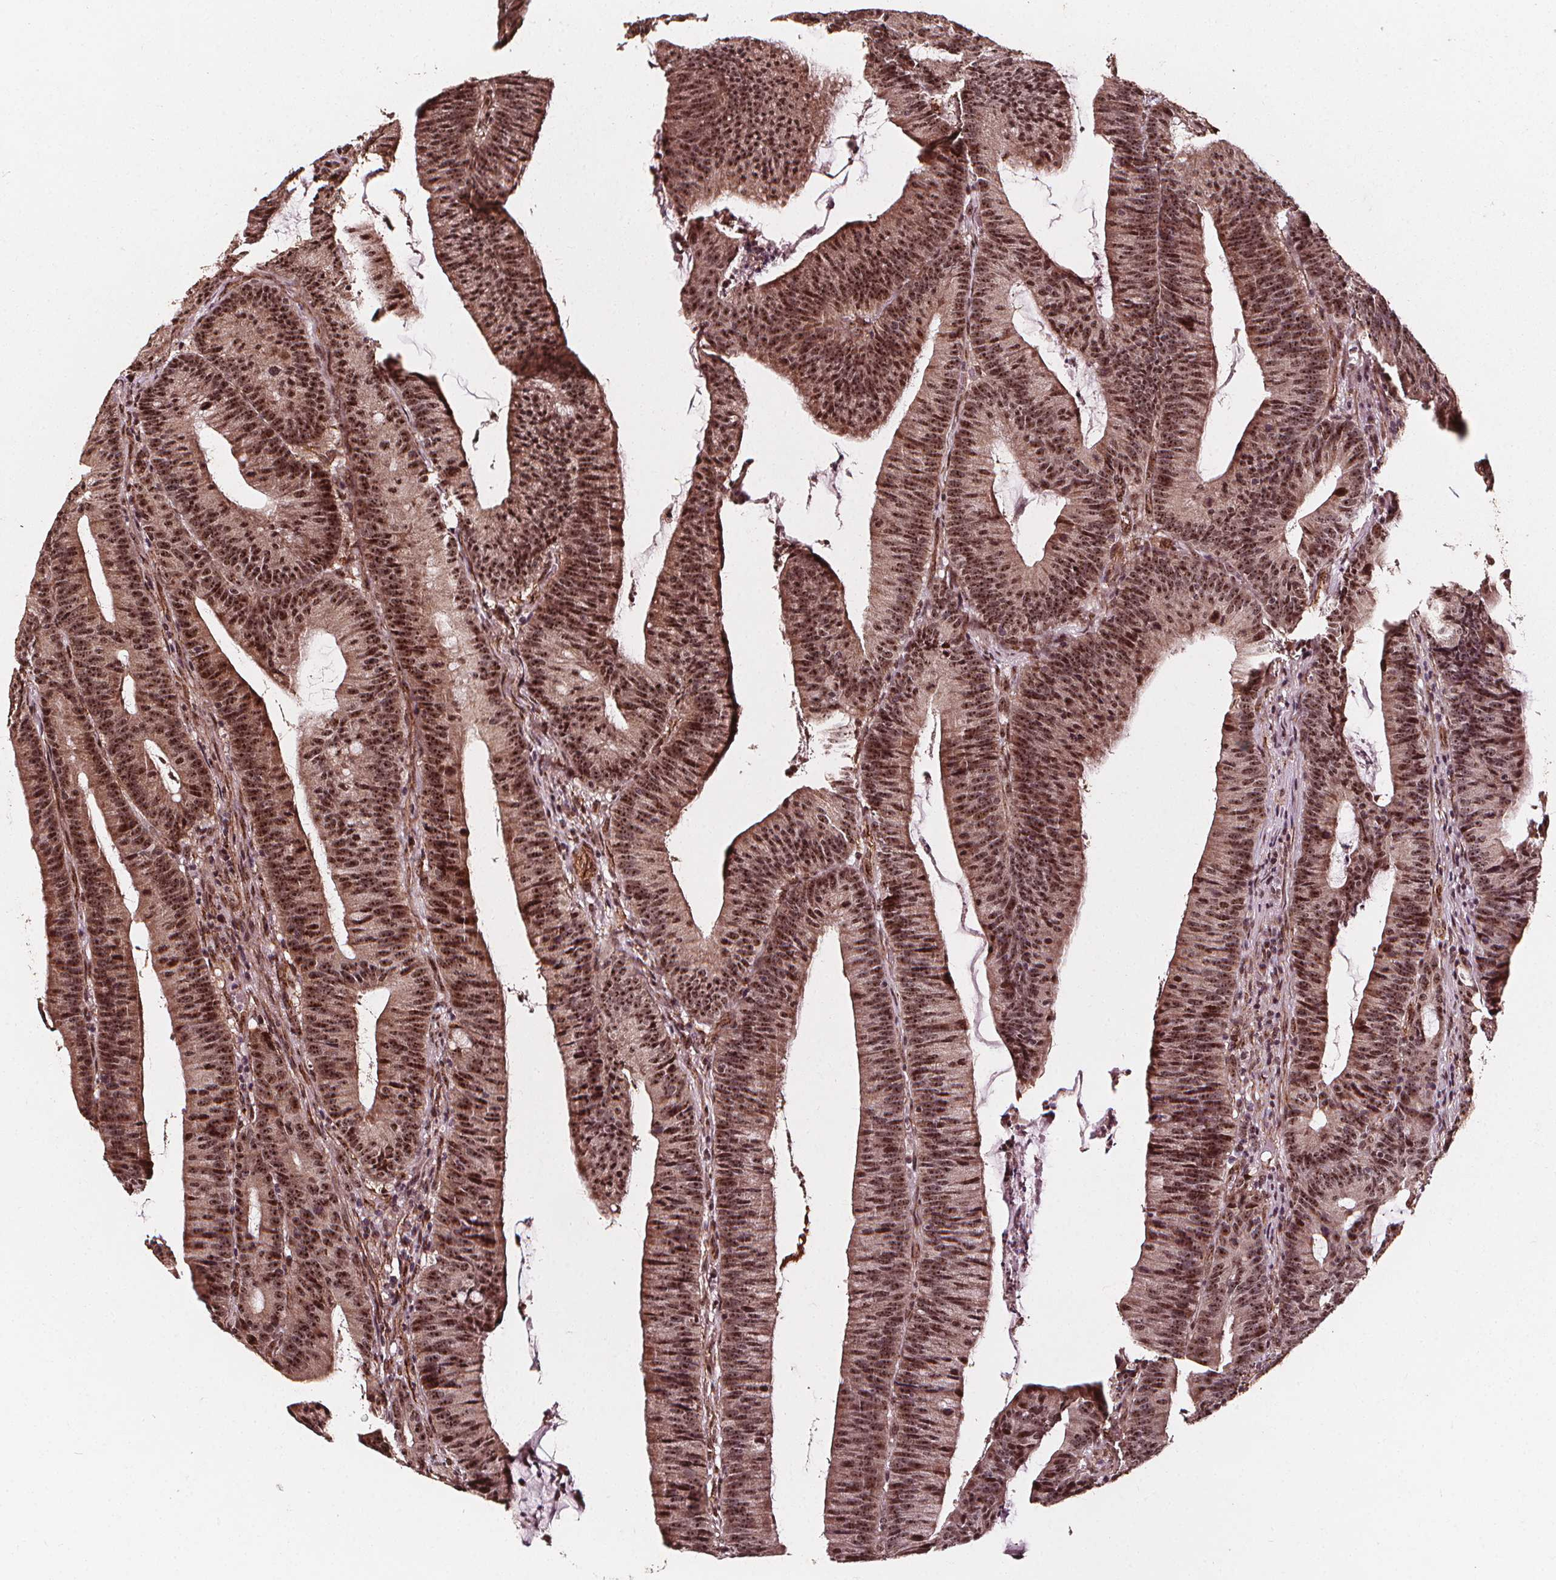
{"staining": {"intensity": "moderate", "quantity": ">75%", "location": "cytoplasmic/membranous,nuclear"}, "tissue": "colorectal cancer", "cell_type": "Tumor cells", "image_type": "cancer", "snomed": [{"axis": "morphology", "description": "Adenocarcinoma, NOS"}, {"axis": "topography", "description": "Colon"}], "caption": "DAB immunohistochemical staining of human adenocarcinoma (colorectal) displays moderate cytoplasmic/membranous and nuclear protein expression in approximately >75% of tumor cells.", "gene": "EXOSC9", "patient": {"sex": "female", "age": 78}}